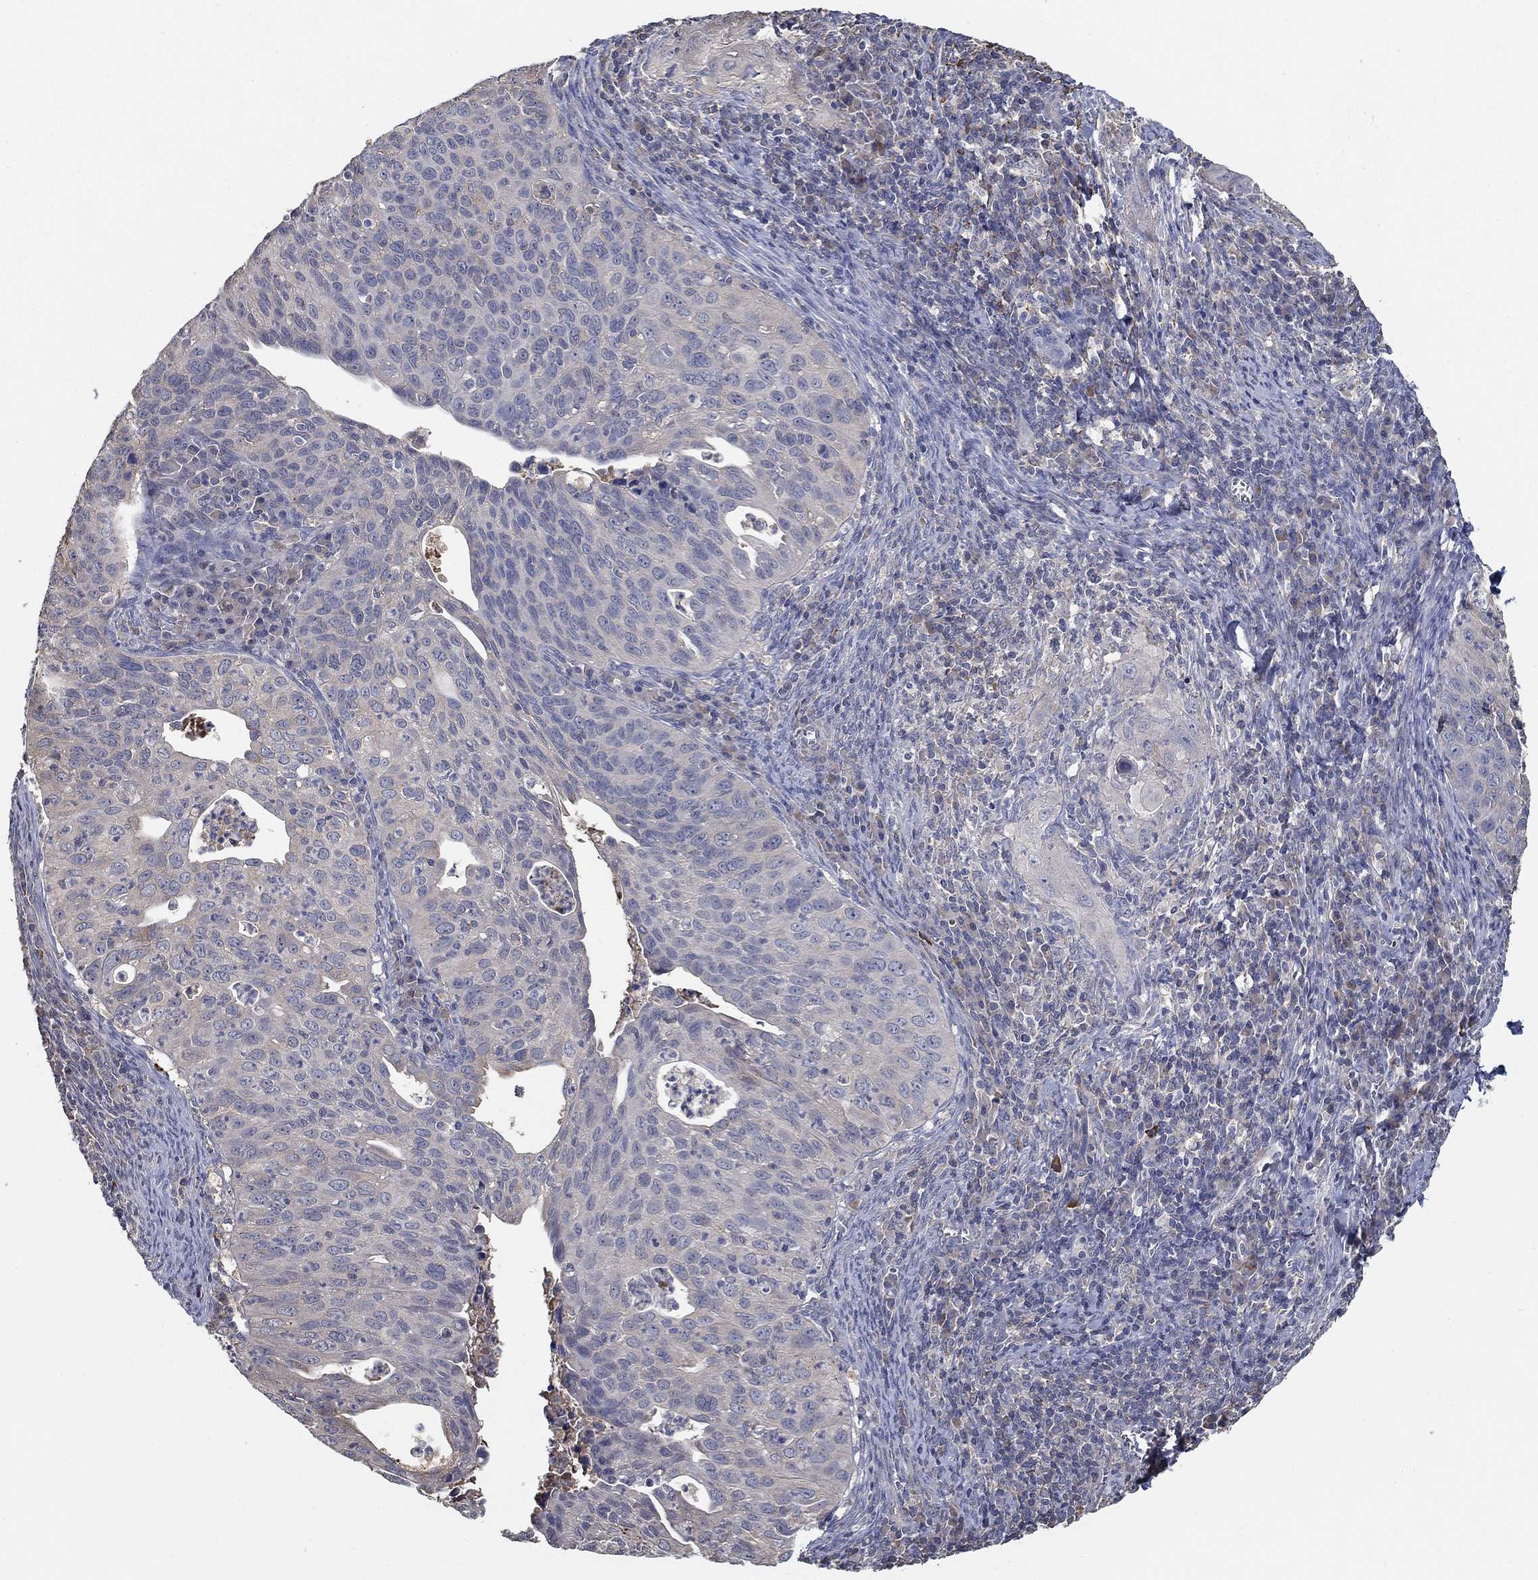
{"staining": {"intensity": "negative", "quantity": "none", "location": "none"}, "tissue": "cervical cancer", "cell_type": "Tumor cells", "image_type": "cancer", "snomed": [{"axis": "morphology", "description": "Squamous cell carcinoma, NOS"}, {"axis": "topography", "description": "Cervix"}], "caption": "Human squamous cell carcinoma (cervical) stained for a protein using IHC shows no staining in tumor cells.", "gene": "IL10", "patient": {"sex": "female", "age": 26}}